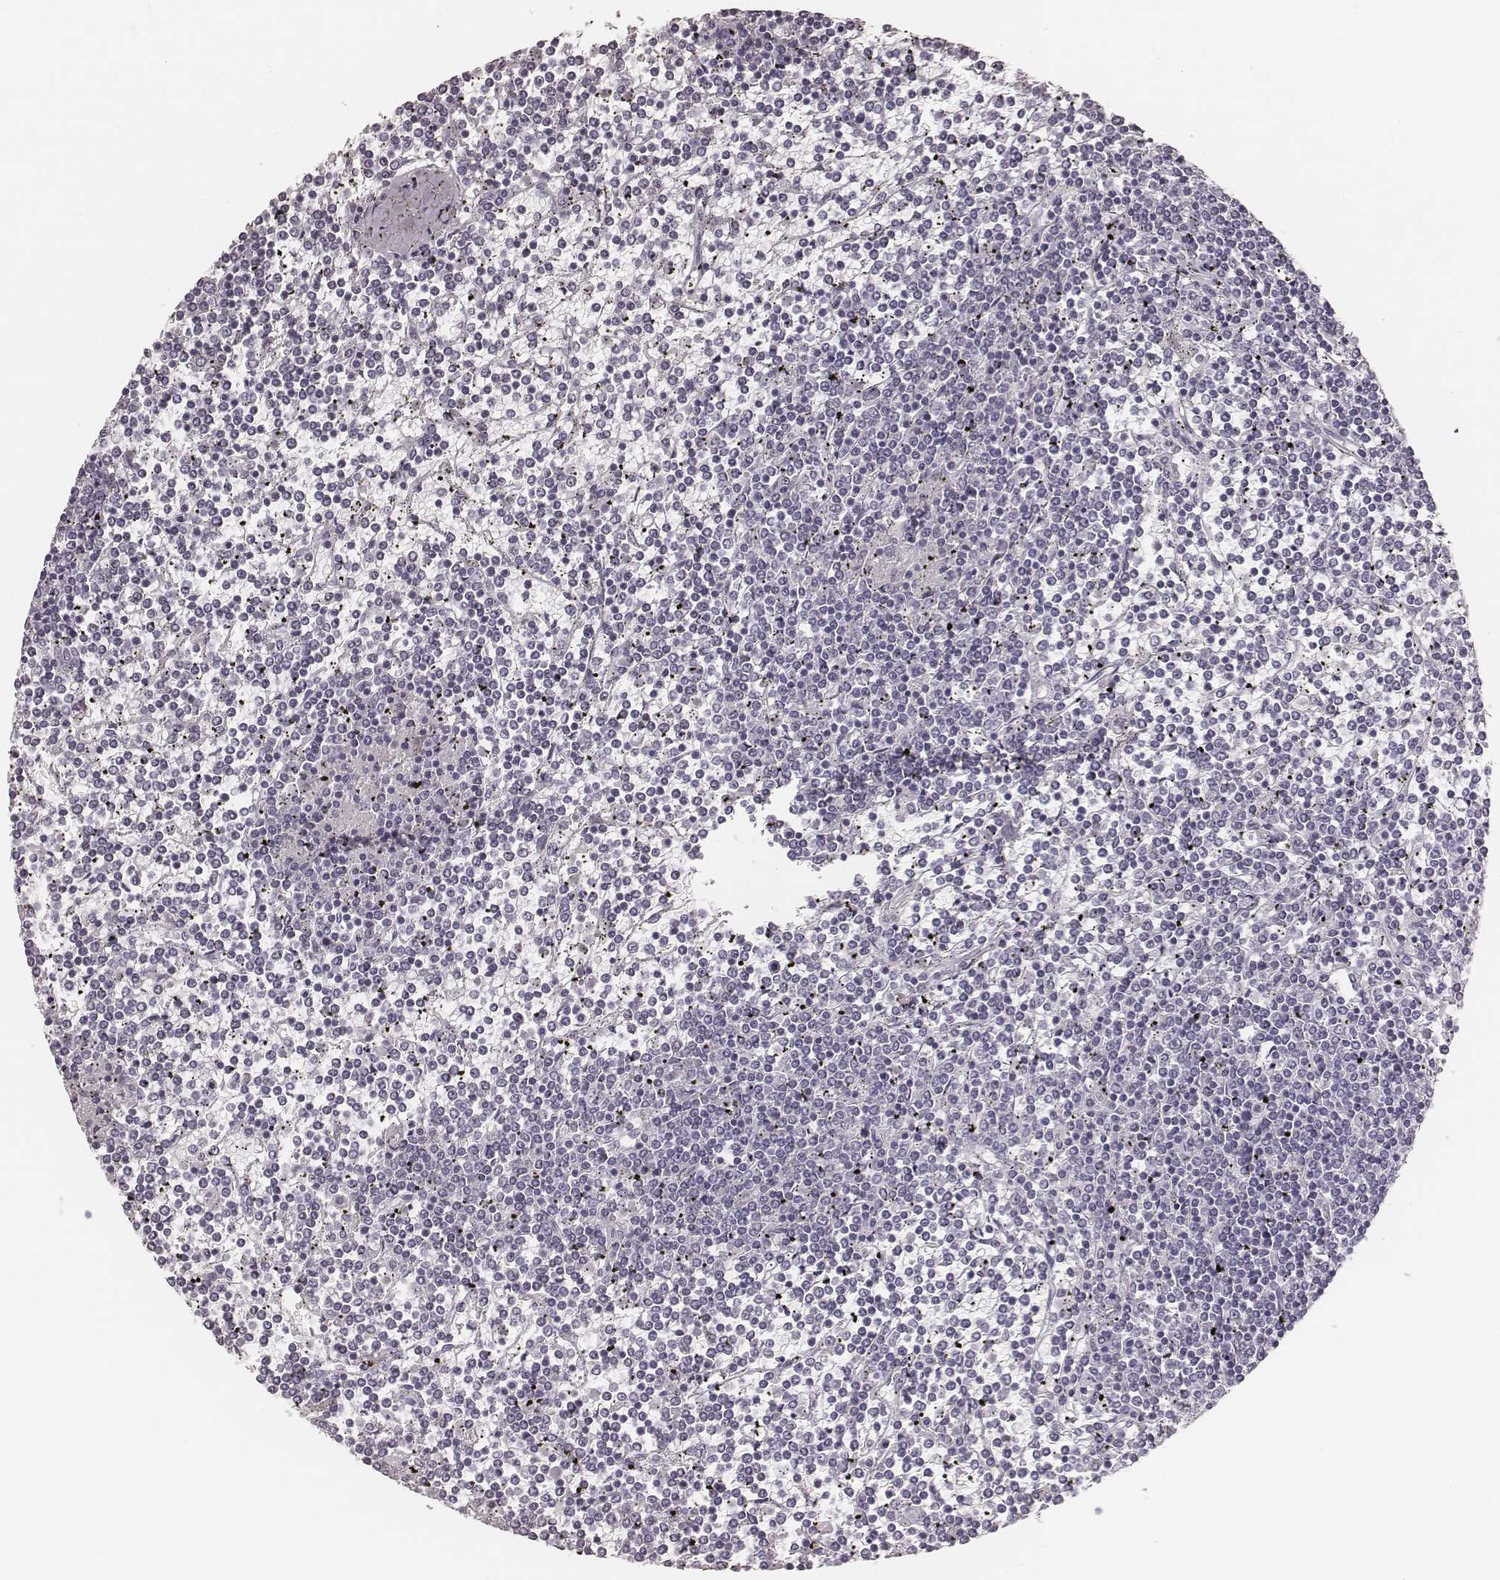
{"staining": {"intensity": "negative", "quantity": "none", "location": "none"}, "tissue": "lymphoma", "cell_type": "Tumor cells", "image_type": "cancer", "snomed": [{"axis": "morphology", "description": "Malignant lymphoma, non-Hodgkin's type, Low grade"}, {"axis": "topography", "description": "Spleen"}], "caption": "The histopathology image reveals no significant staining in tumor cells of lymphoma.", "gene": "MSX1", "patient": {"sex": "female", "age": 19}}